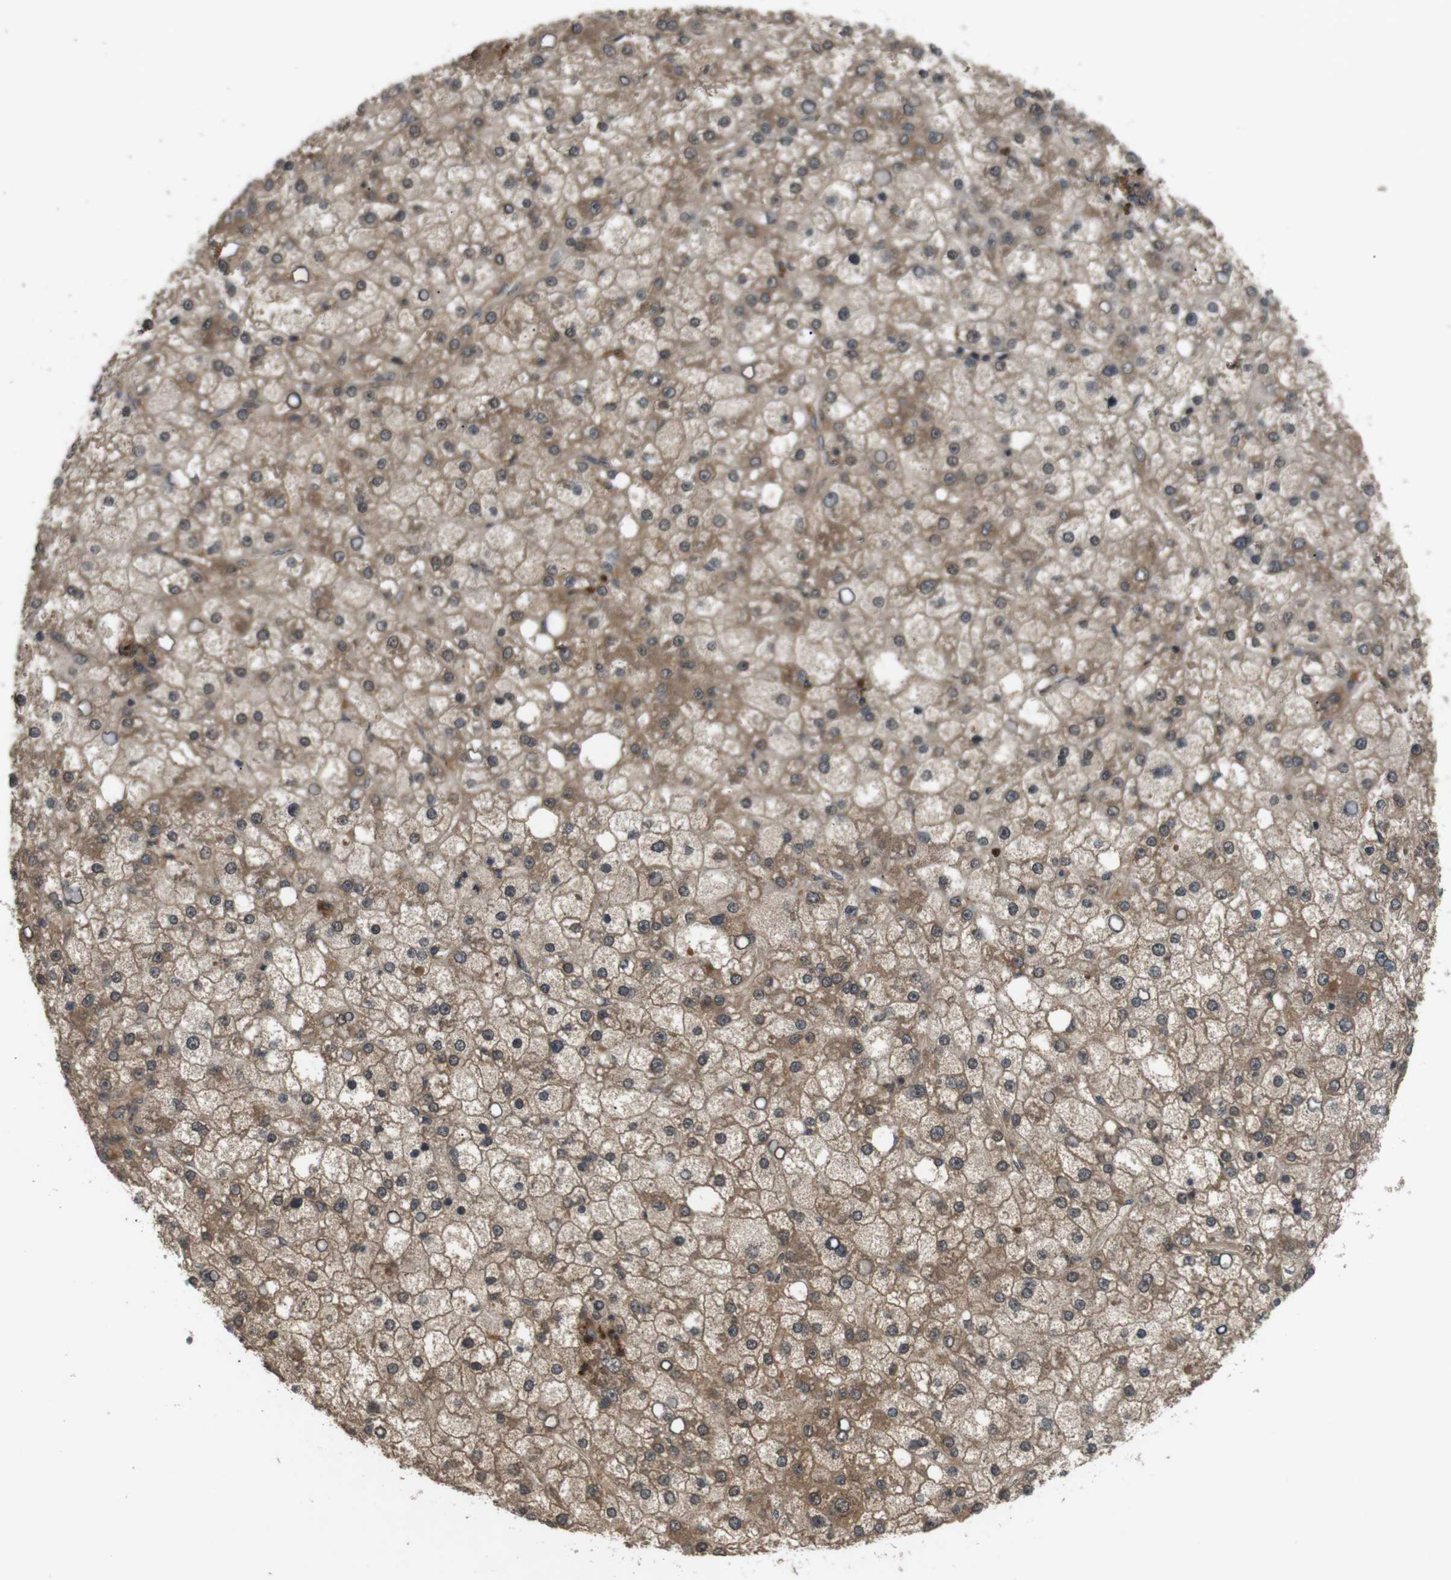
{"staining": {"intensity": "moderate", "quantity": ">75%", "location": "cytoplasmic/membranous"}, "tissue": "liver cancer", "cell_type": "Tumor cells", "image_type": "cancer", "snomed": [{"axis": "morphology", "description": "Carcinoma, Hepatocellular, NOS"}, {"axis": "topography", "description": "Liver"}], "caption": "Immunohistochemical staining of human liver cancer (hepatocellular carcinoma) shows moderate cytoplasmic/membranous protein positivity in approximately >75% of tumor cells.", "gene": "NFKBIE", "patient": {"sex": "male", "age": 67}}